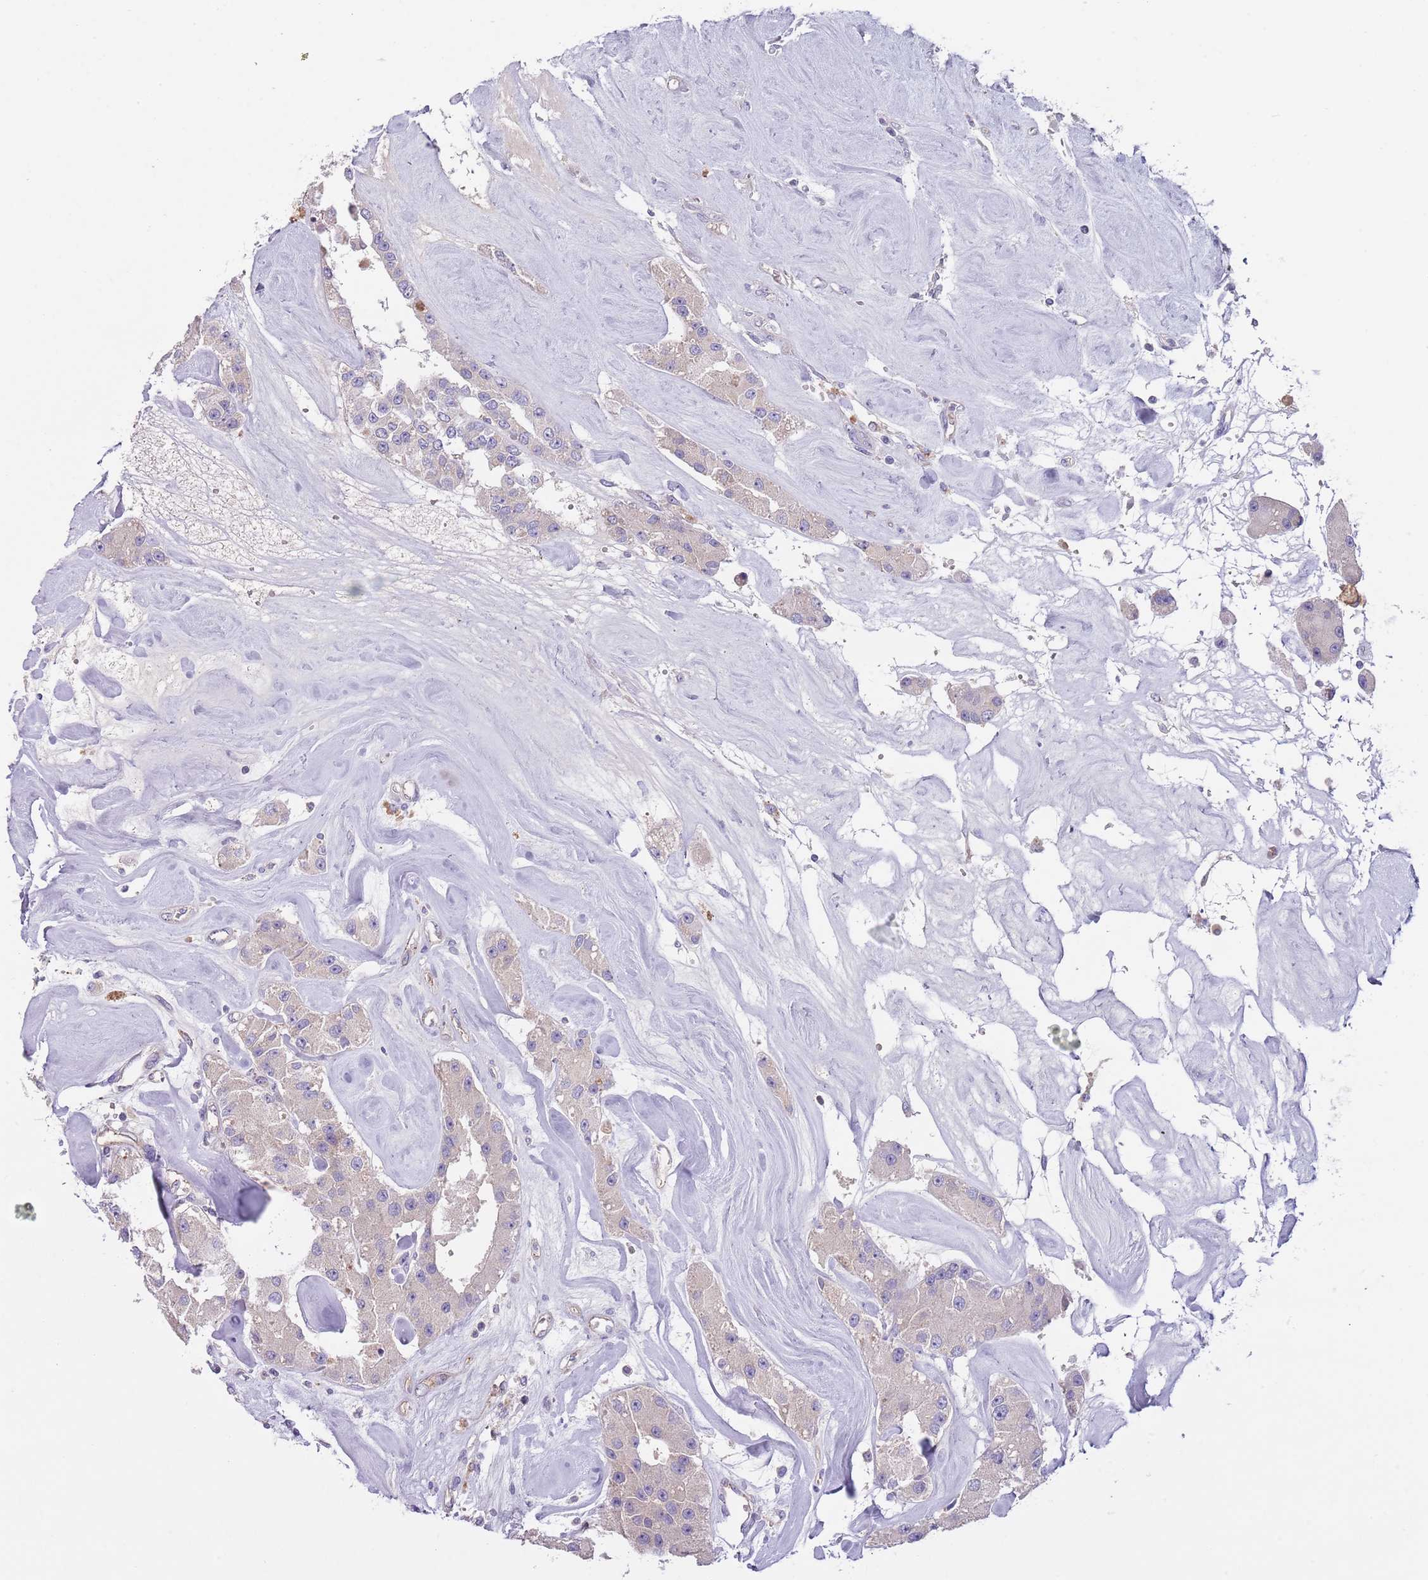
{"staining": {"intensity": "negative", "quantity": "none", "location": "none"}, "tissue": "carcinoid", "cell_type": "Tumor cells", "image_type": "cancer", "snomed": [{"axis": "morphology", "description": "Carcinoid, malignant, NOS"}, {"axis": "topography", "description": "Pancreas"}], "caption": "Immunohistochemistry (IHC) of carcinoid exhibits no staining in tumor cells.", "gene": "HES3", "patient": {"sex": "male", "age": 41}}